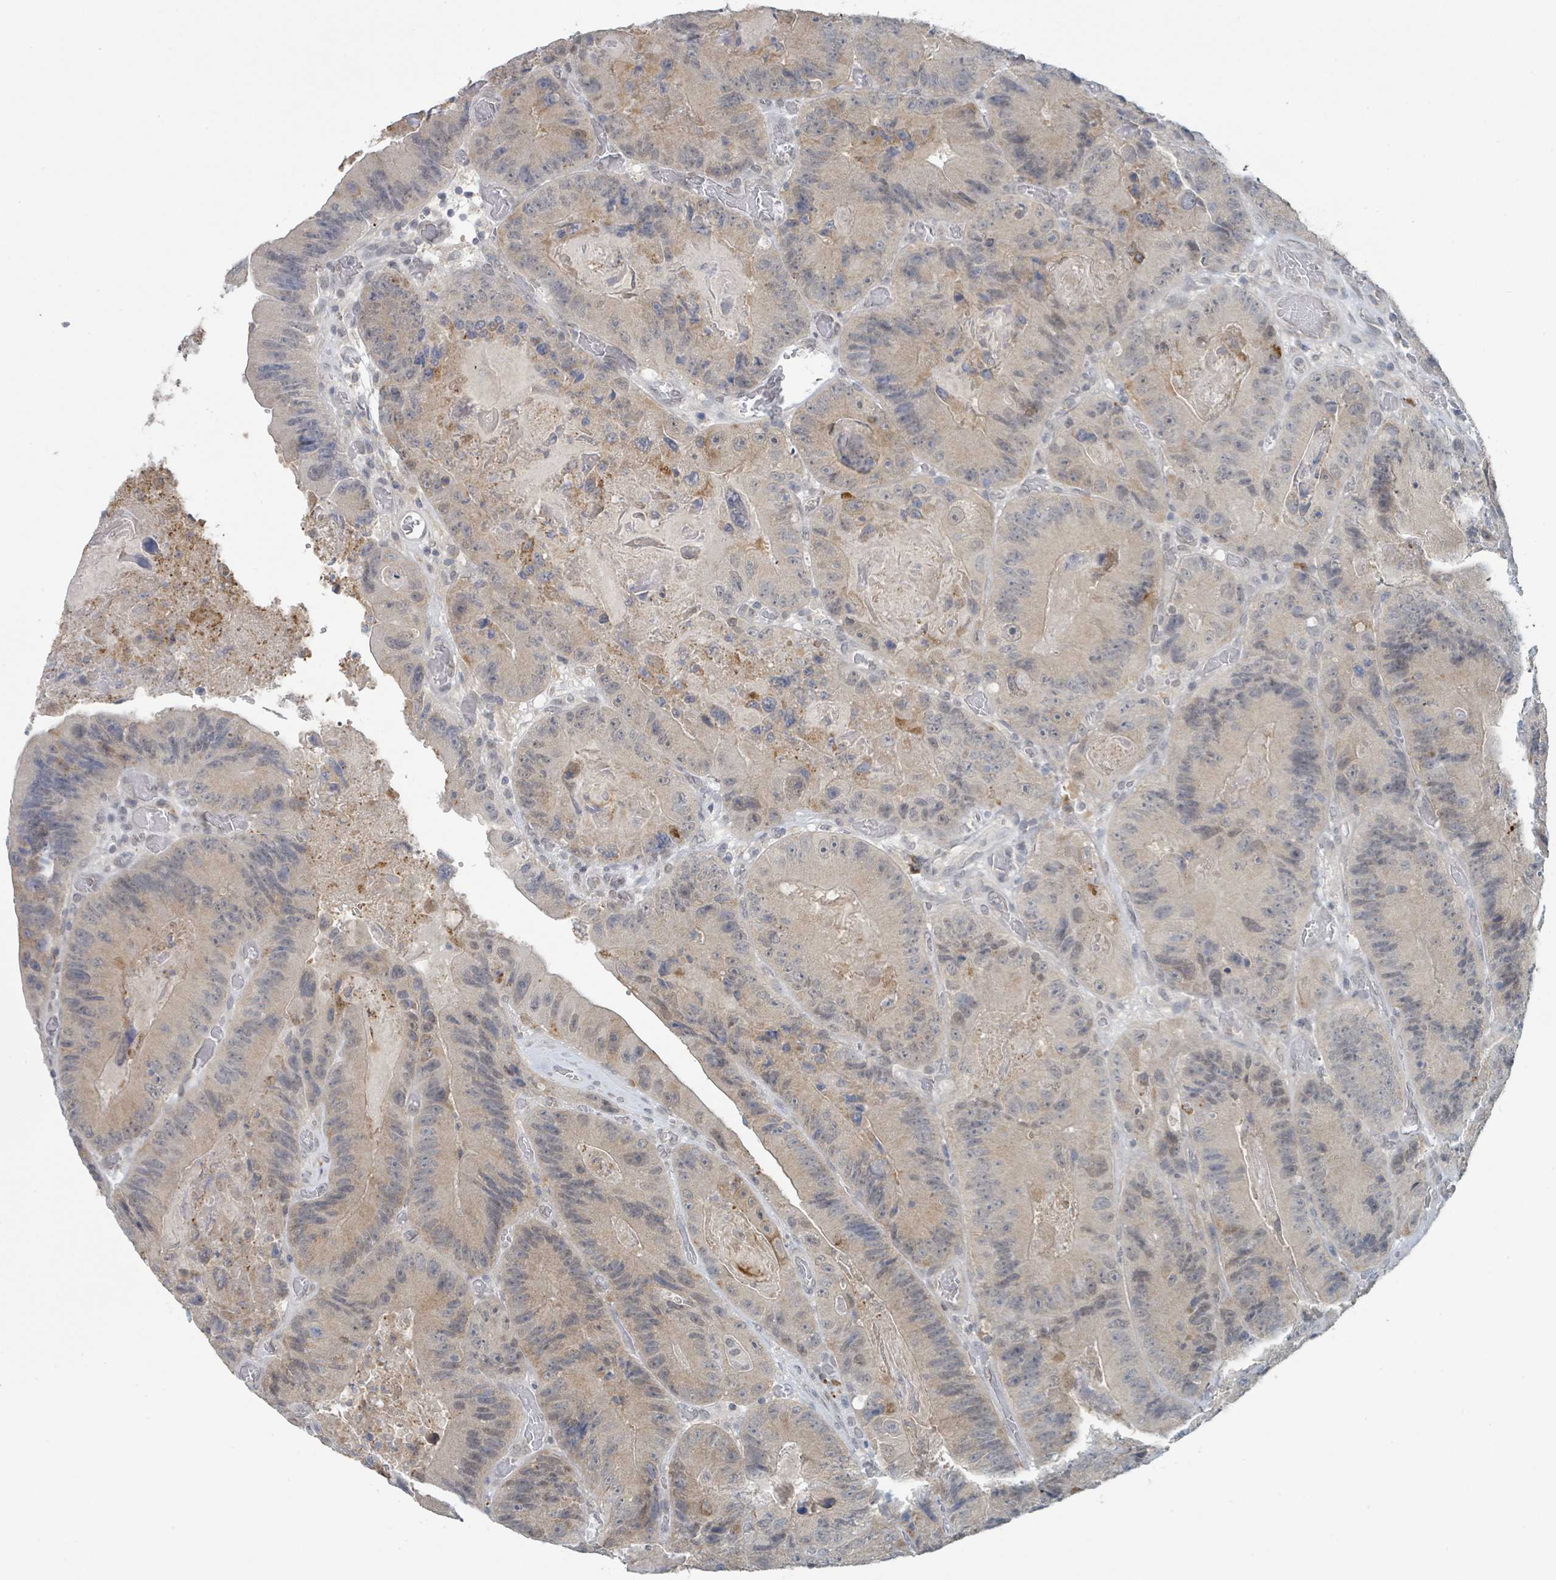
{"staining": {"intensity": "moderate", "quantity": "<25%", "location": "cytoplasmic/membranous,nuclear"}, "tissue": "colorectal cancer", "cell_type": "Tumor cells", "image_type": "cancer", "snomed": [{"axis": "morphology", "description": "Adenocarcinoma, NOS"}, {"axis": "topography", "description": "Colon"}], "caption": "Human colorectal cancer stained for a protein (brown) reveals moderate cytoplasmic/membranous and nuclear positive positivity in about <25% of tumor cells.", "gene": "ANKRD55", "patient": {"sex": "female", "age": 86}}